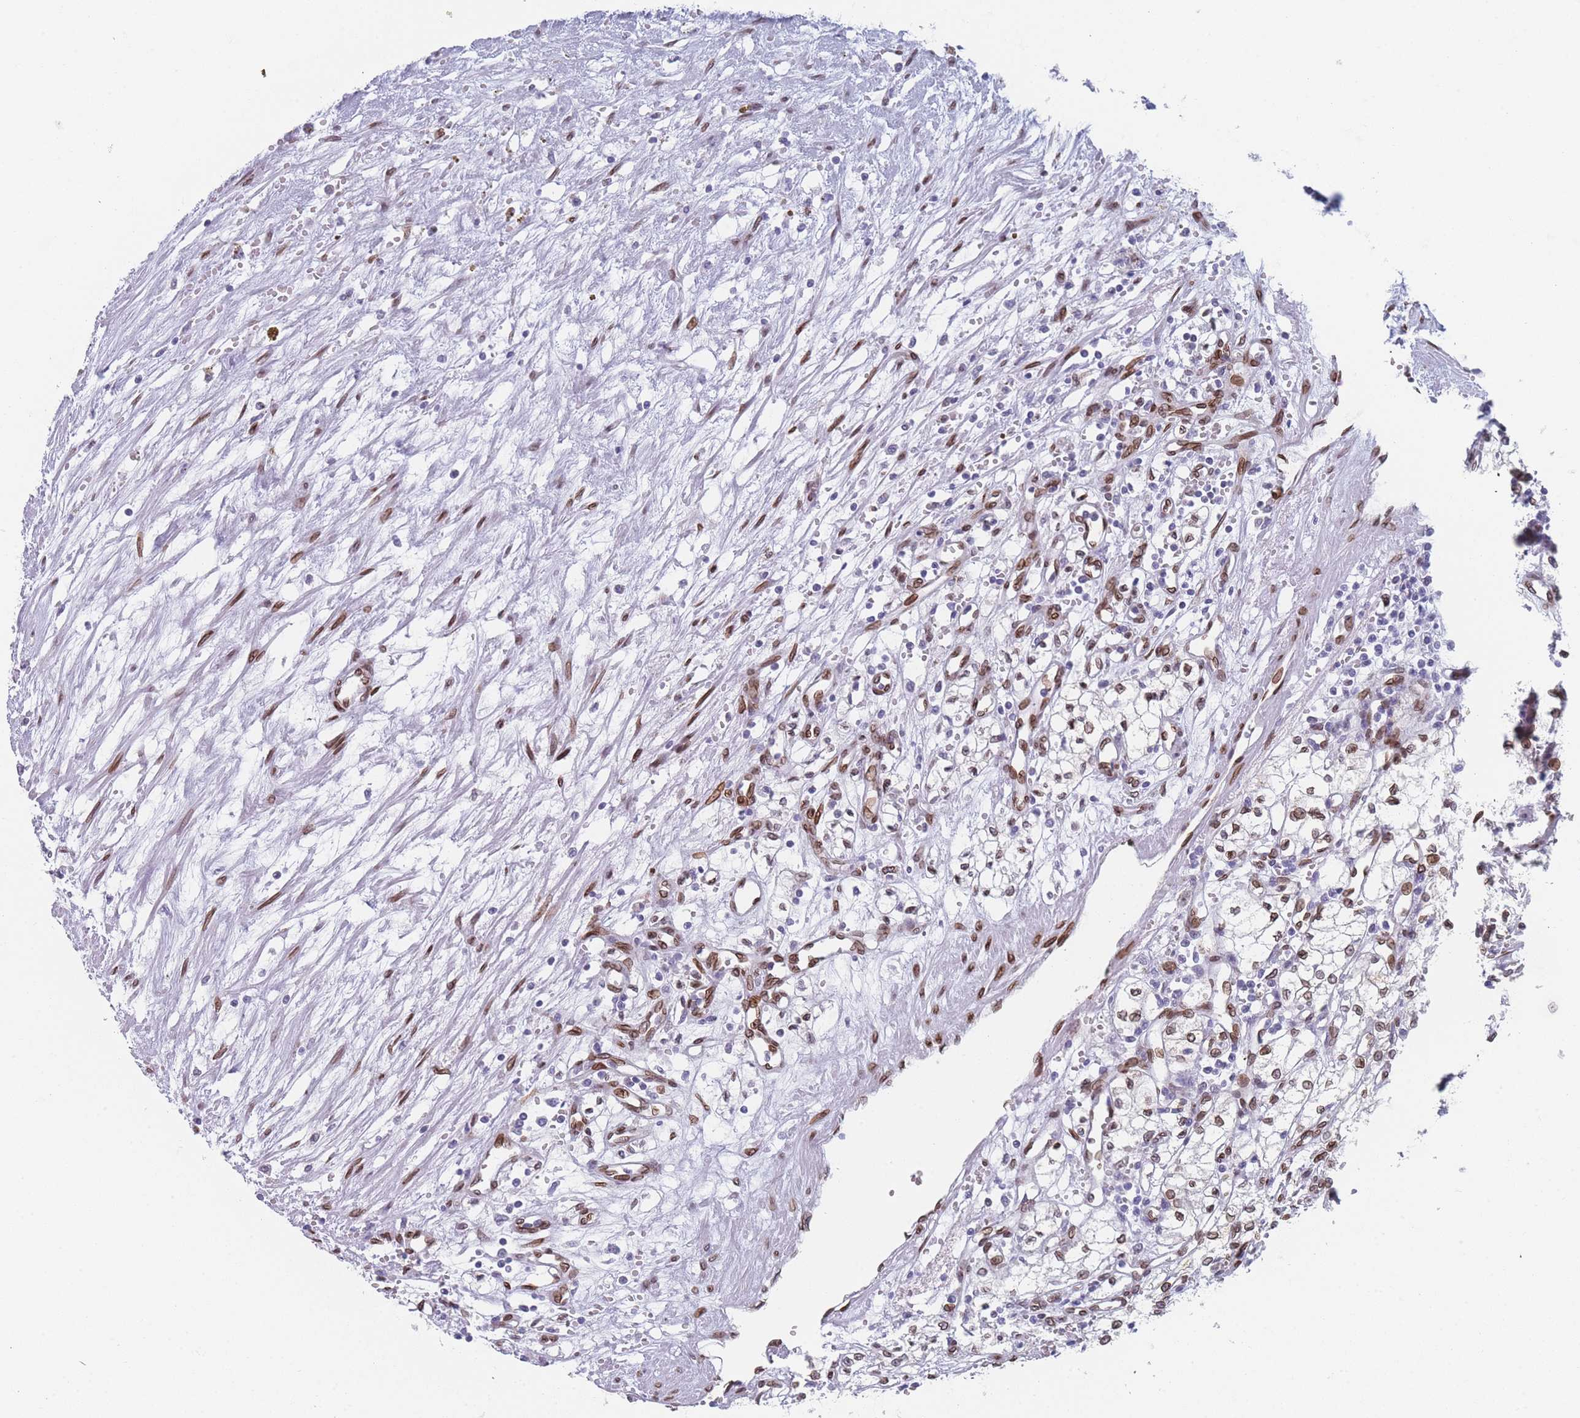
{"staining": {"intensity": "moderate", "quantity": "25%-75%", "location": "cytoplasmic/membranous,nuclear"}, "tissue": "renal cancer", "cell_type": "Tumor cells", "image_type": "cancer", "snomed": [{"axis": "morphology", "description": "Adenocarcinoma, NOS"}, {"axis": "topography", "description": "Kidney"}], "caption": "Protein staining exhibits moderate cytoplasmic/membranous and nuclear positivity in approximately 25%-75% of tumor cells in renal cancer.", "gene": "ZBTB1", "patient": {"sex": "male", "age": 59}}